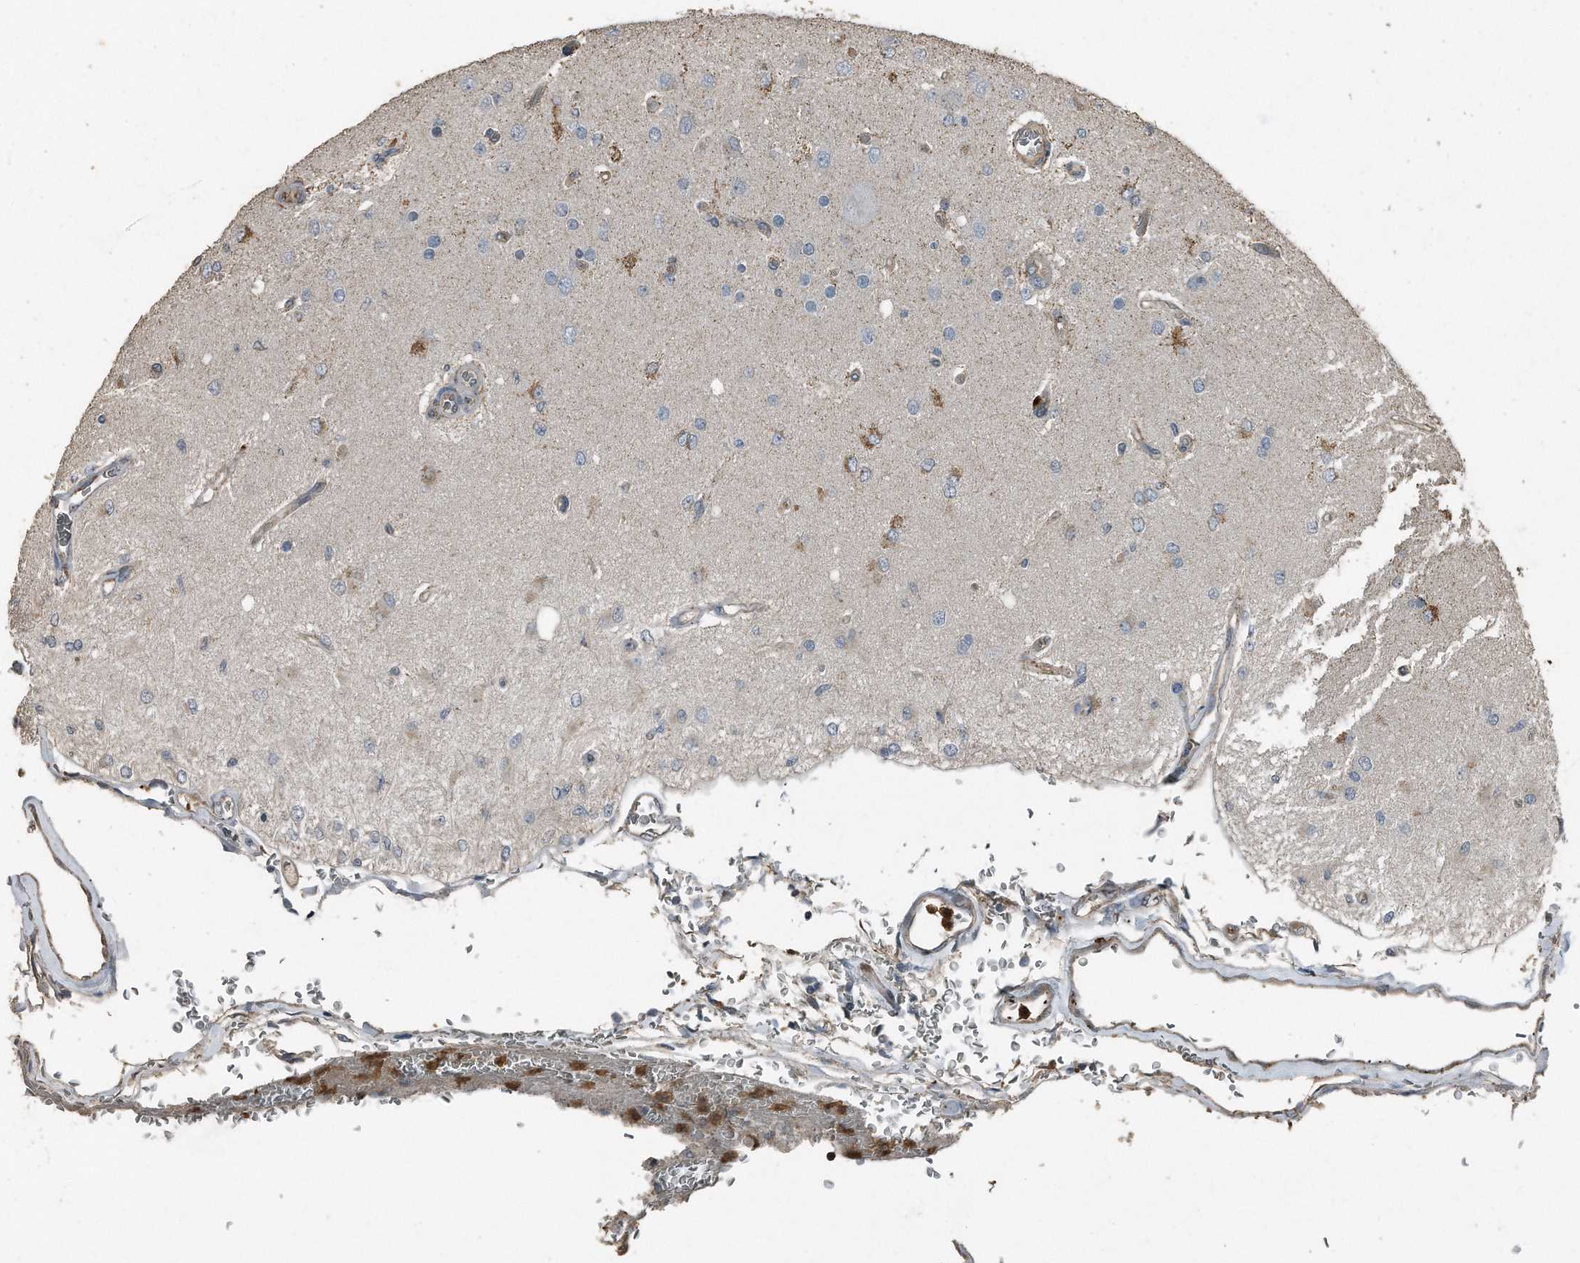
{"staining": {"intensity": "negative", "quantity": "none", "location": "none"}, "tissue": "glioma", "cell_type": "Tumor cells", "image_type": "cancer", "snomed": [{"axis": "morphology", "description": "Normal tissue, NOS"}, {"axis": "morphology", "description": "Glioma, malignant, High grade"}, {"axis": "topography", "description": "Cerebral cortex"}], "caption": "Micrograph shows no protein expression in tumor cells of glioma tissue.", "gene": "C9", "patient": {"sex": "male", "age": 77}}